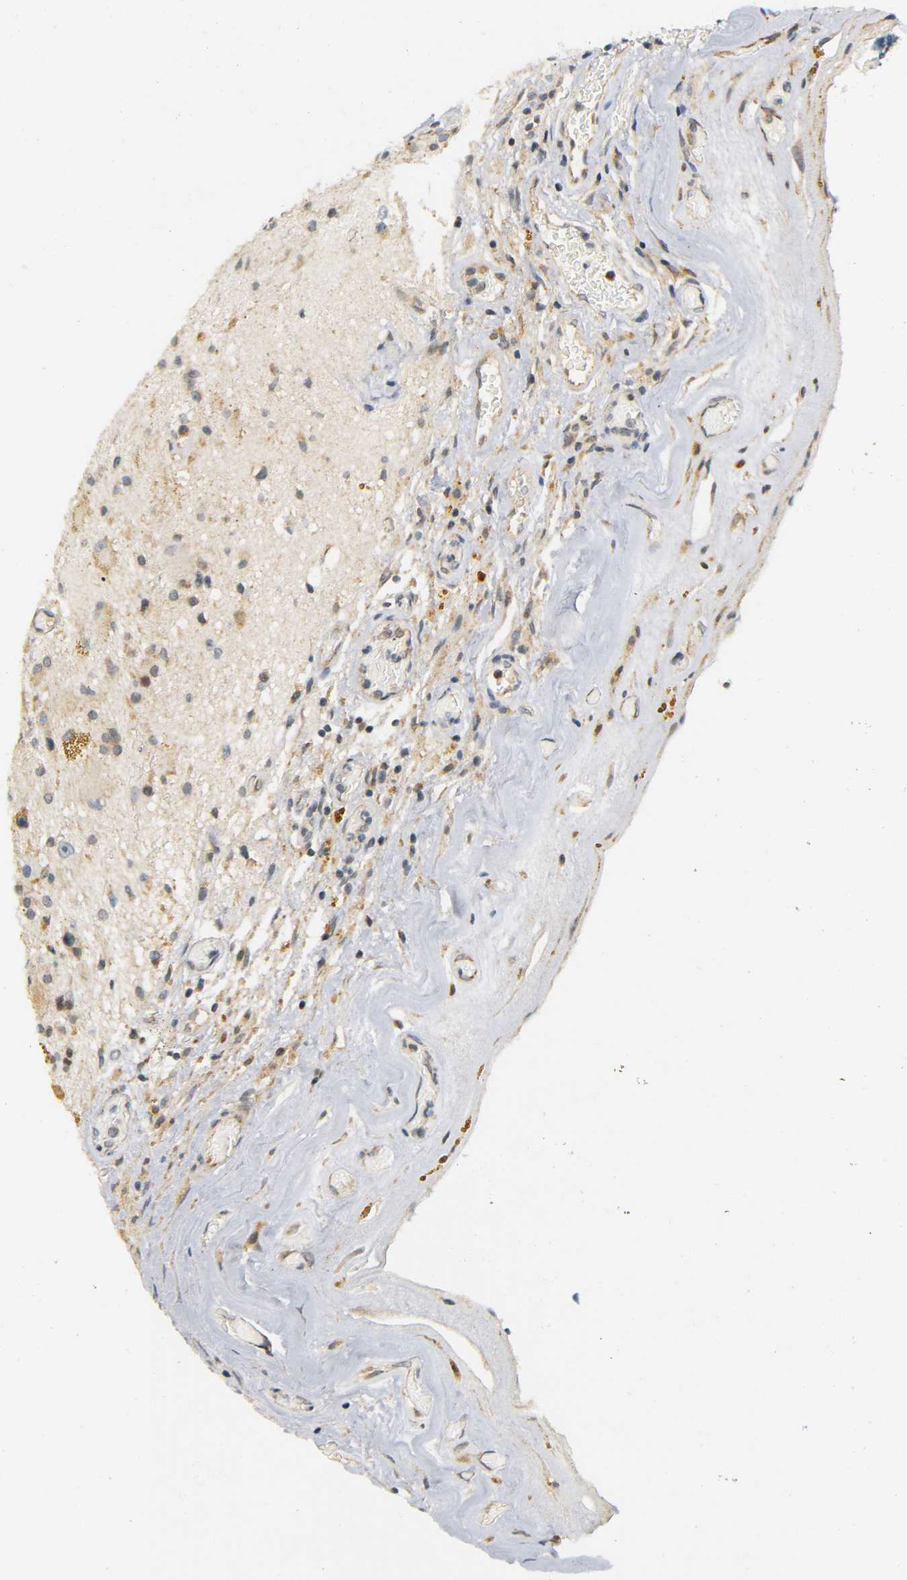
{"staining": {"intensity": "weak", "quantity": "<25%", "location": "cytoplasmic/membranous"}, "tissue": "glioma", "cell_type": "Tumor cells", "image_type": "cancer", "snomed": [{"axis": "morphology", "description": "Glioma, malignant, Low grade"}, {"axis": "topography", "description": "Brain"}], "caption": "A micrograph of malignant glioma (low-grade) stained for a protein displays no brown staining in tumor cells.", "gene": "NRP1", "patient": {"sex": "male", "age": 58}}